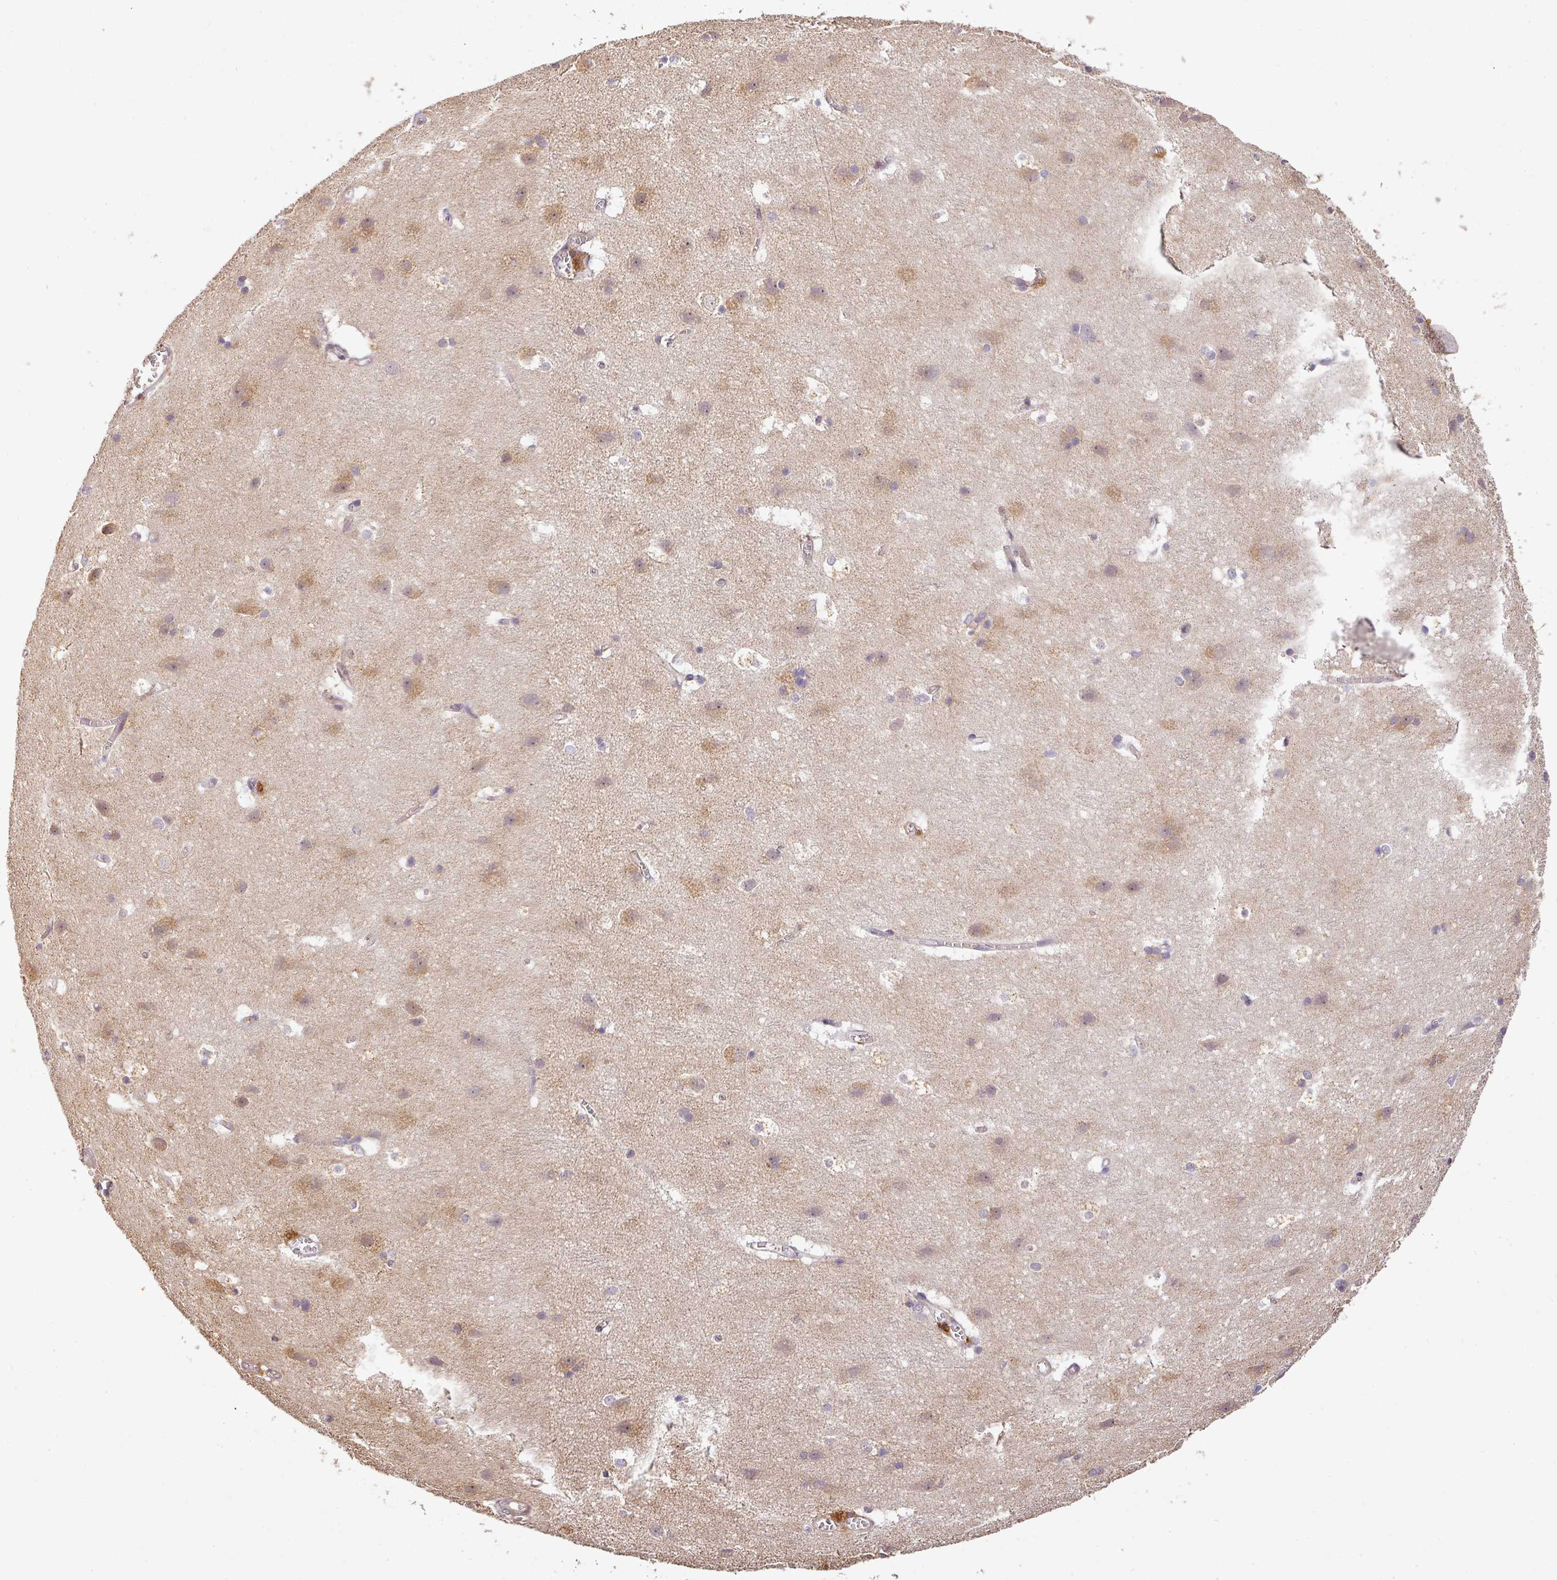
{"staining": {"intensity": "weak", "quantity": "25%-75%", "location": "cytoplasmic/membranous"}, "tissue": "cerebral cortex", "cell_type": "Endothelial cells", "image_type": "normal", "snomed": [{"axis": "morphology", "description": "Normal tissue, NOS"}, {"axis": "topography", "description": "Cerebral cortex"}], "caption": "Protein expression by IHC demonstrates weak cytoplasmic/membranous expression in about 25%-75% of endothelial cells in normal cerebral cortex. Immunohistochemistry stains the protein of interest in brown and the nuclei are stained blue.", "gene": "BPIFB3", "patient": {"sex": "male", "age": 54}}